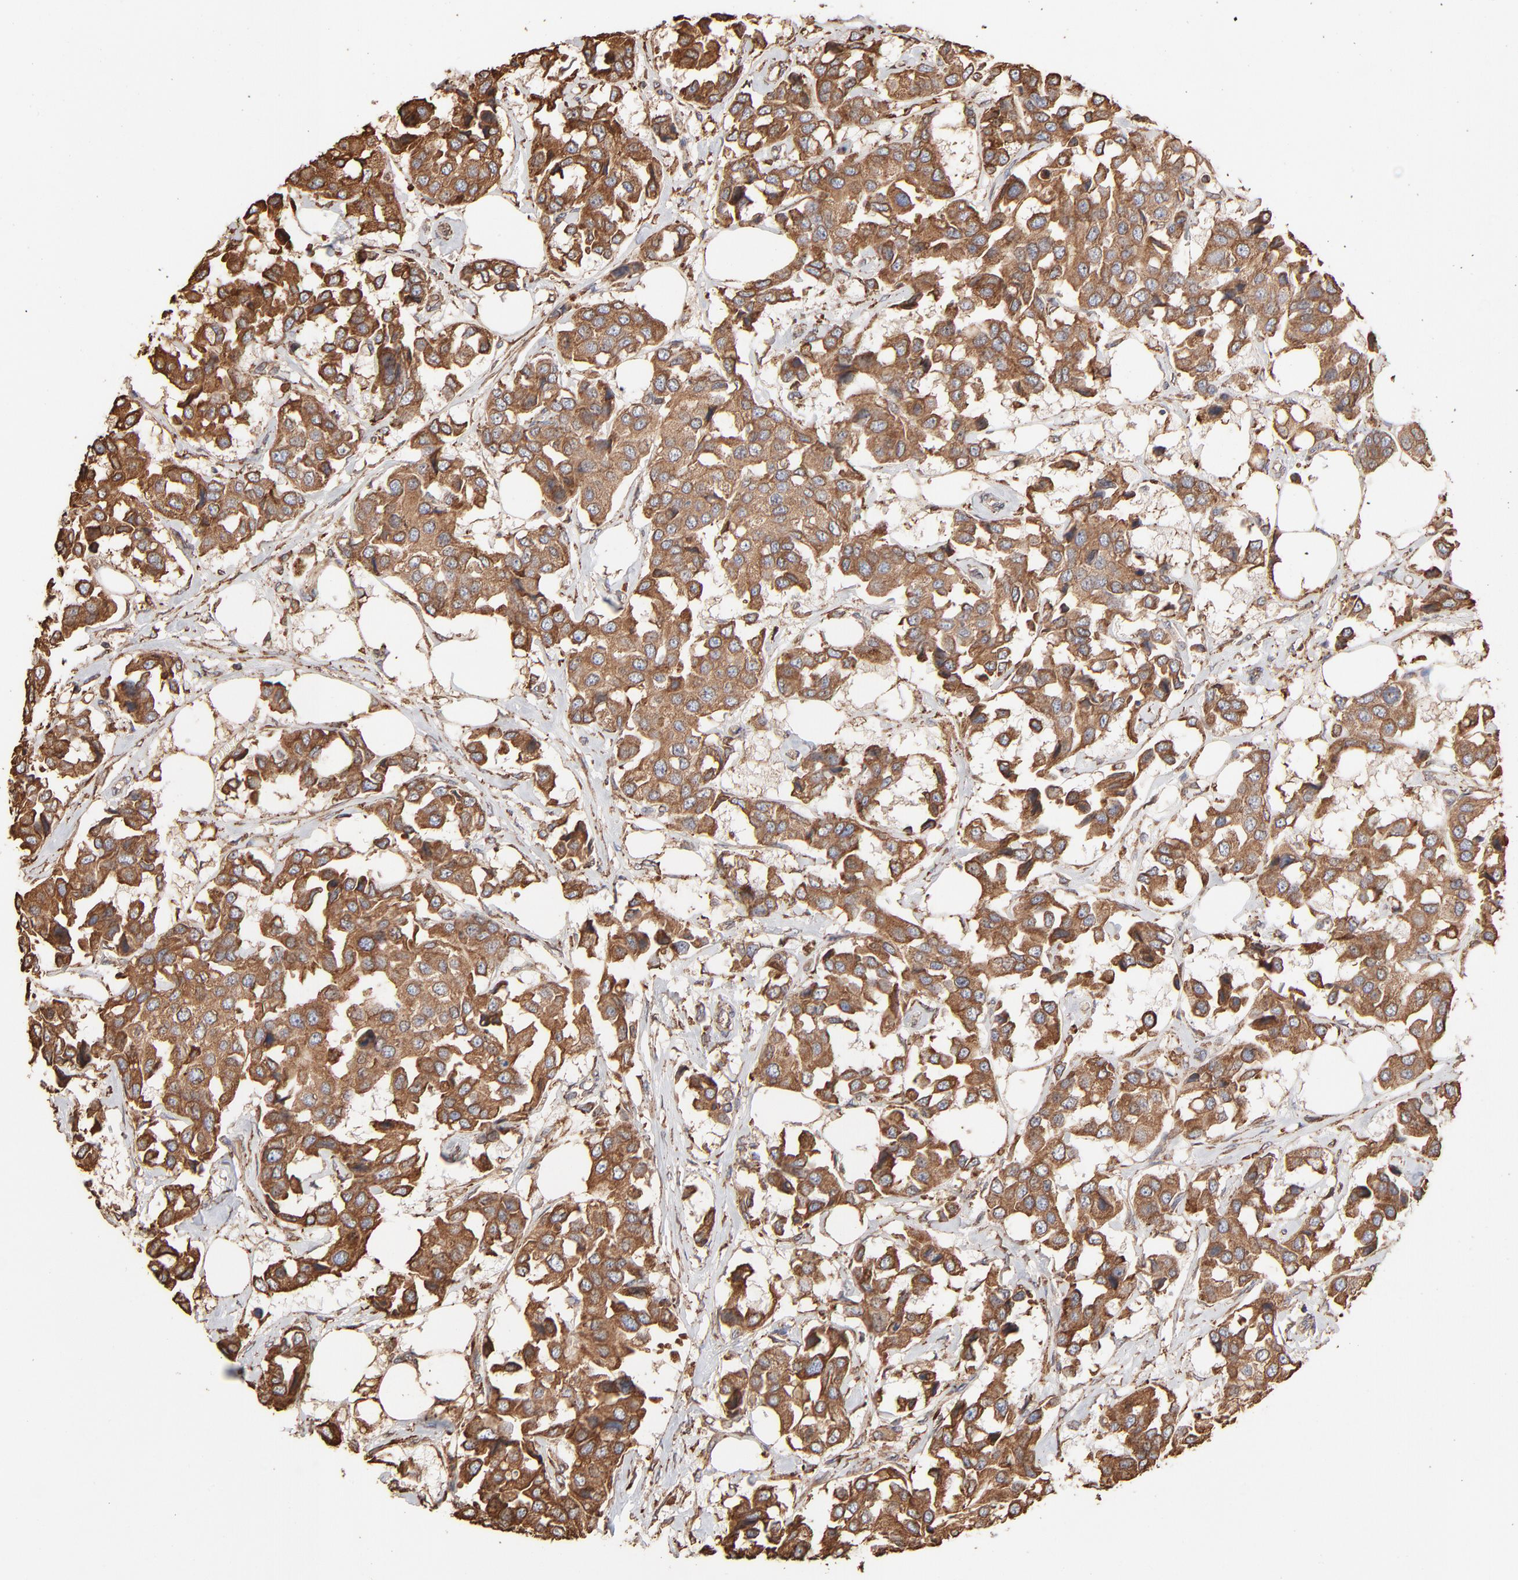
{"staining": {"intensity": "moderate", "quantity": ">75%", "location": "cytoplasmic/membranous"}, "tissue": "breast cancer", "cell_type": "Tumor cells", "image_type": "cancer", "snomed": [{"axis": "morphology", "description": "Duct carcinoma"}, {"axis": "topography", "description": "Breast"}], "caption": "A brown stain labels moderate cytoplasmic/membranous positivity of a protein in human breast cancer tumor cells.", "gene": "PDIA3", "patient": {"sex": "female", "age": 80}}